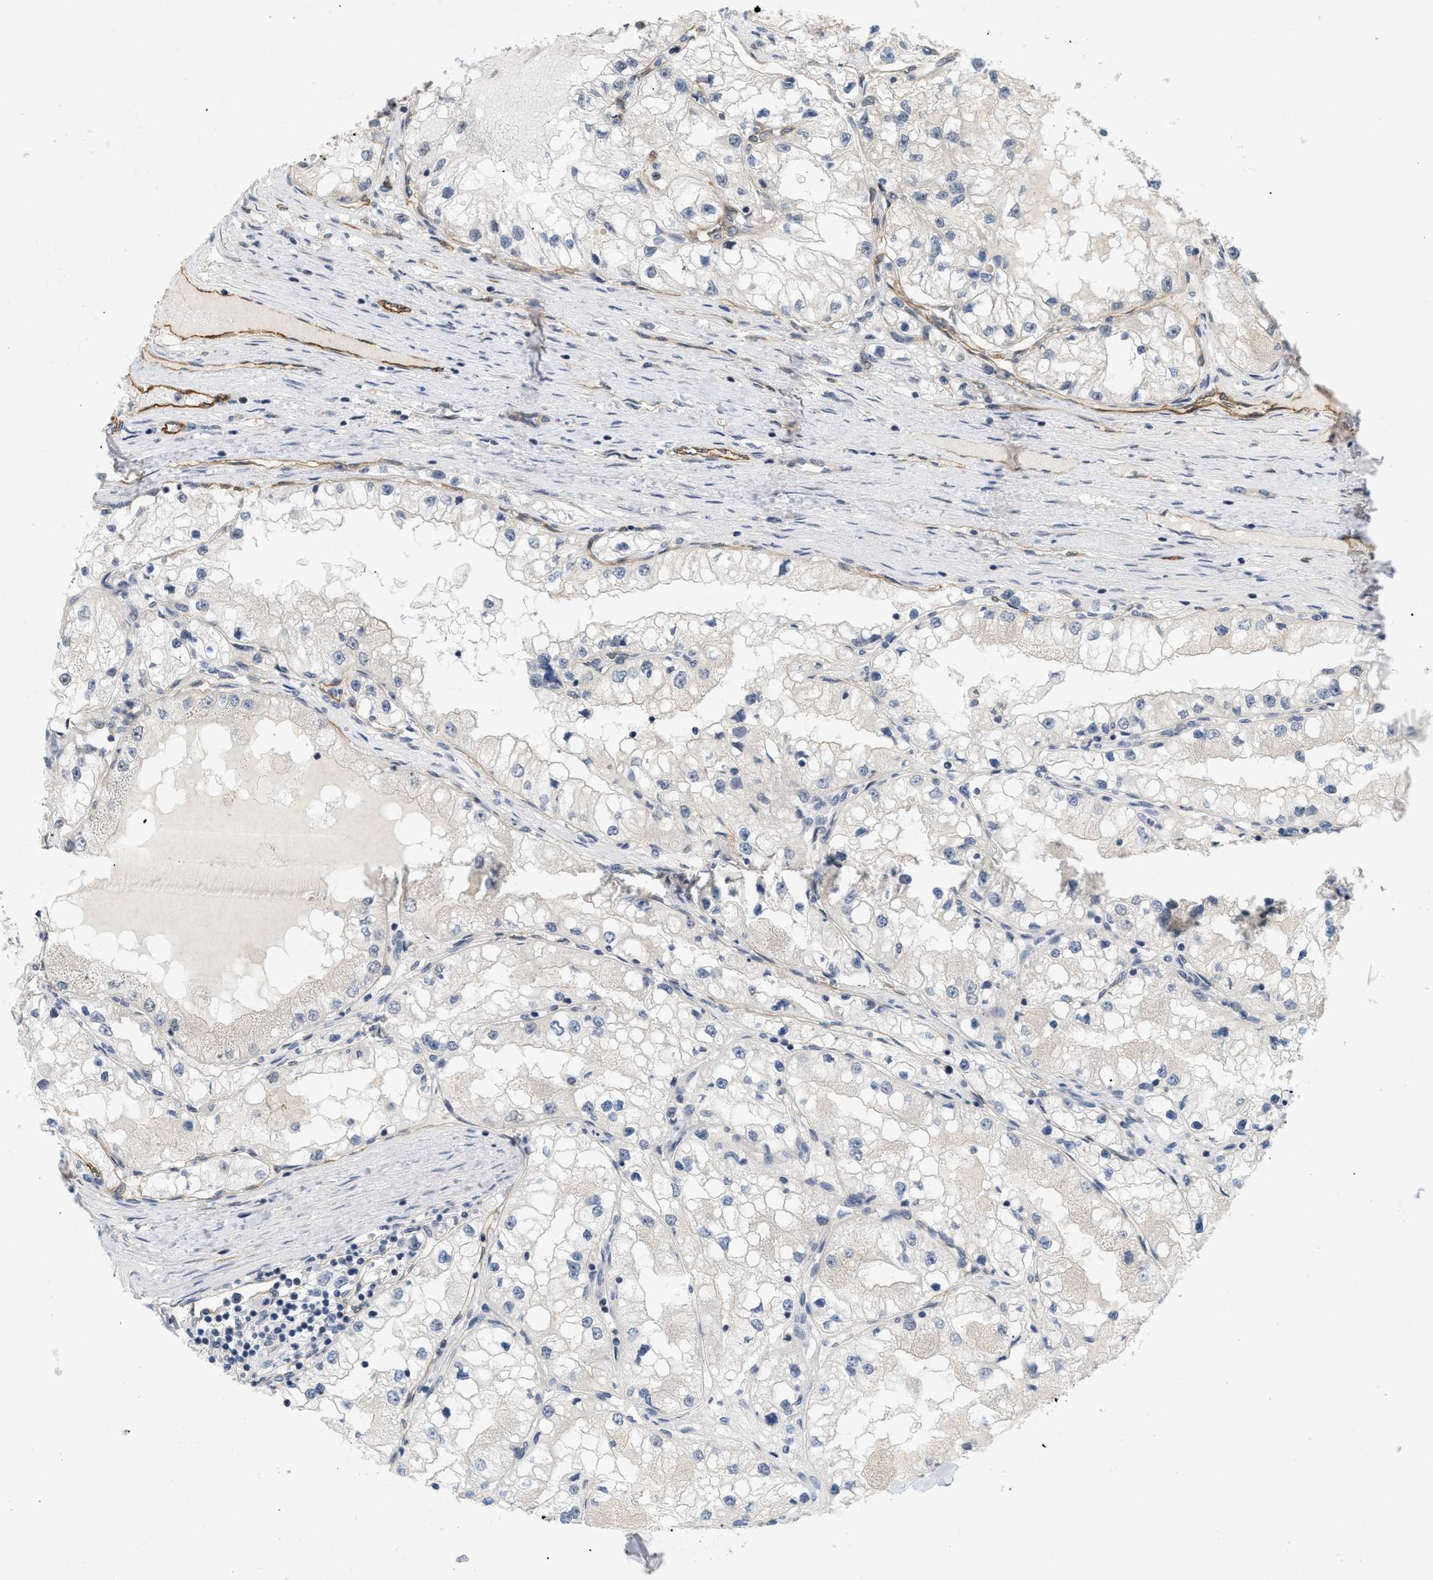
{"staining": {"intensity": "negative", "quantity": "none", "location": "none"}, "tissue": "renal cancer", "cell_type": "Tumor cells", "image_type": "cancer", "snomed": [{"axis": "morphology", "description": "Adenocarcinoma, NOS"}, {"axis": "topography", "description": "Kidney"}], "caption": "The micrograph displays no significant expression in tumor cells of renal adenocarcinoma.", "gene": "PALMD", "patient": {"sex": "male", "age": 68}}